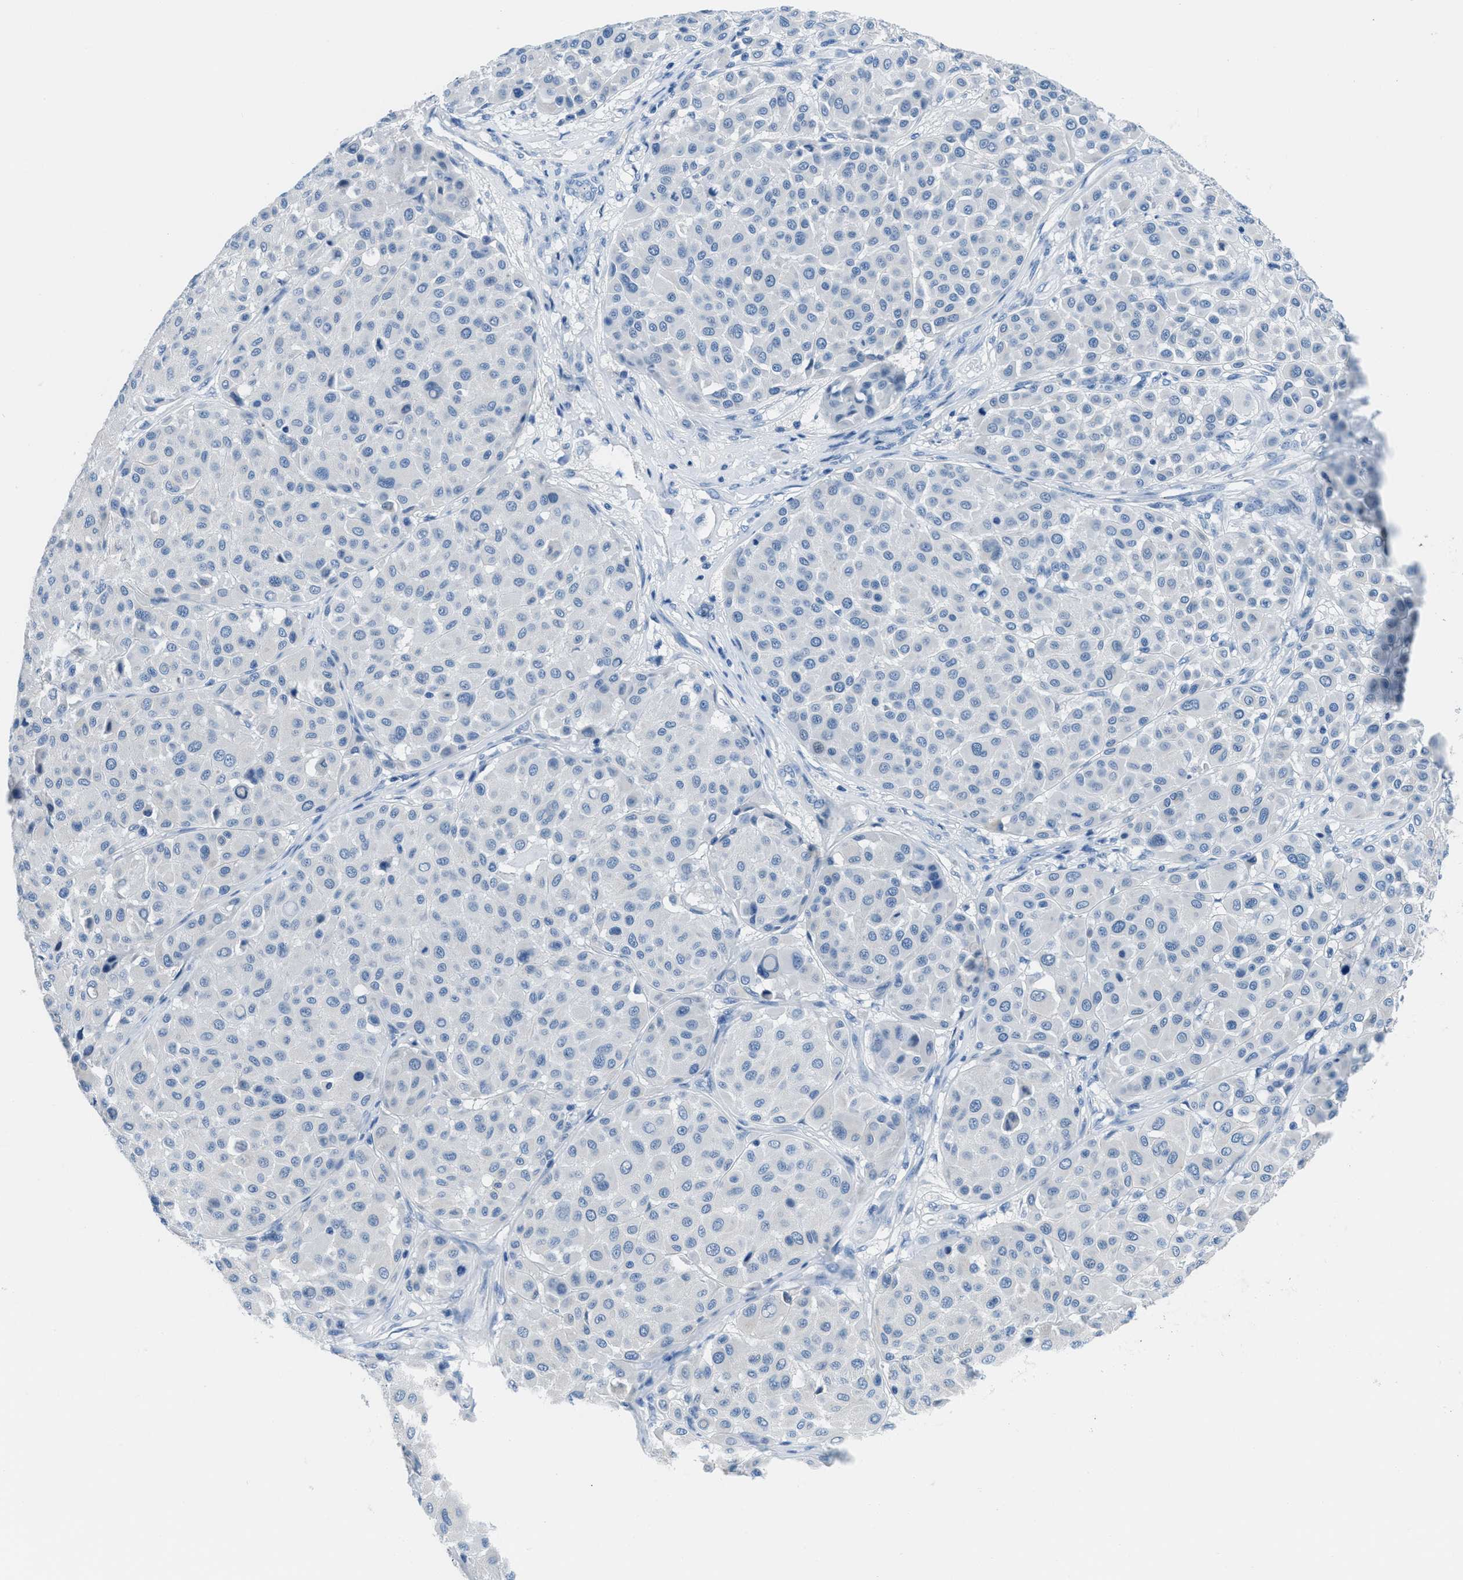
{"staining": {"intensity": "negative", "quantity": "none", "location": "none"}, "tissue": "melanoma", "cell_type": "Tumor cells", "image_type": "cancer", "snomed": [{"axis": "morphology", "description": "Malignant melanoma, Metastatic site"}, {"axis": "topography", "description": "Soft tissue"}], "caption": "Immunohistochemistry micrograph of melanoma stained for a protein (brown), which reveals no positivity in tumor cells.", "gene": "MGARP", "patient": {"sex": "male", "age": 41}}